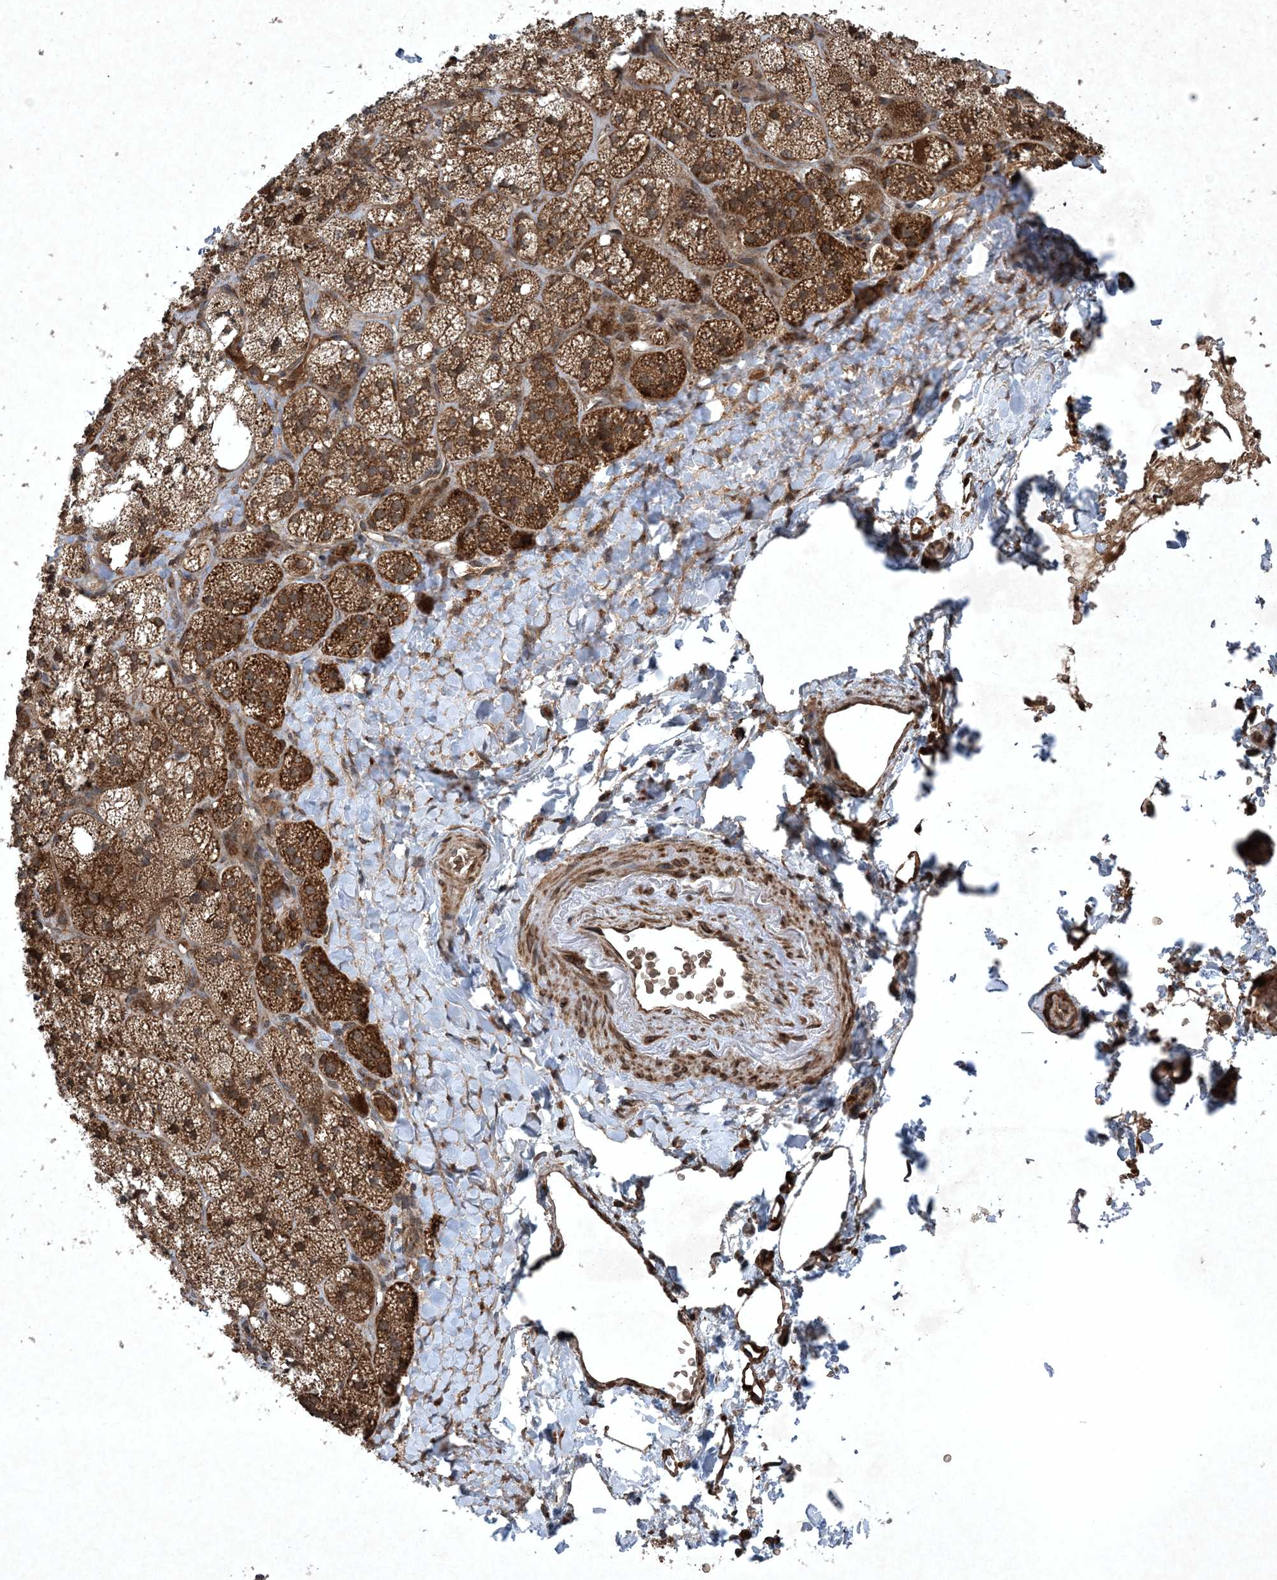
{"staining": {"intensity": "strong", "quantity": ">75%", "location": "cytoplasmic/membranous"}, "tissue": "adrenal gland", "cell_type": "Glandular cells", "image_type": "normal", "snomed": [{"axis": "morphology", "description": "Normal tissue, NOS"}, {"axis": "topography", "description": "Adrenal gland"}], "caption": "This image reveals immunohistochemistry (IHC) staining of normal adrenal gland, with high strong cytoplasmic/membranous expression in about >75% of glandular cells.", "gene": "GNG5", "patient": {"sex": "male", "age": 61}}